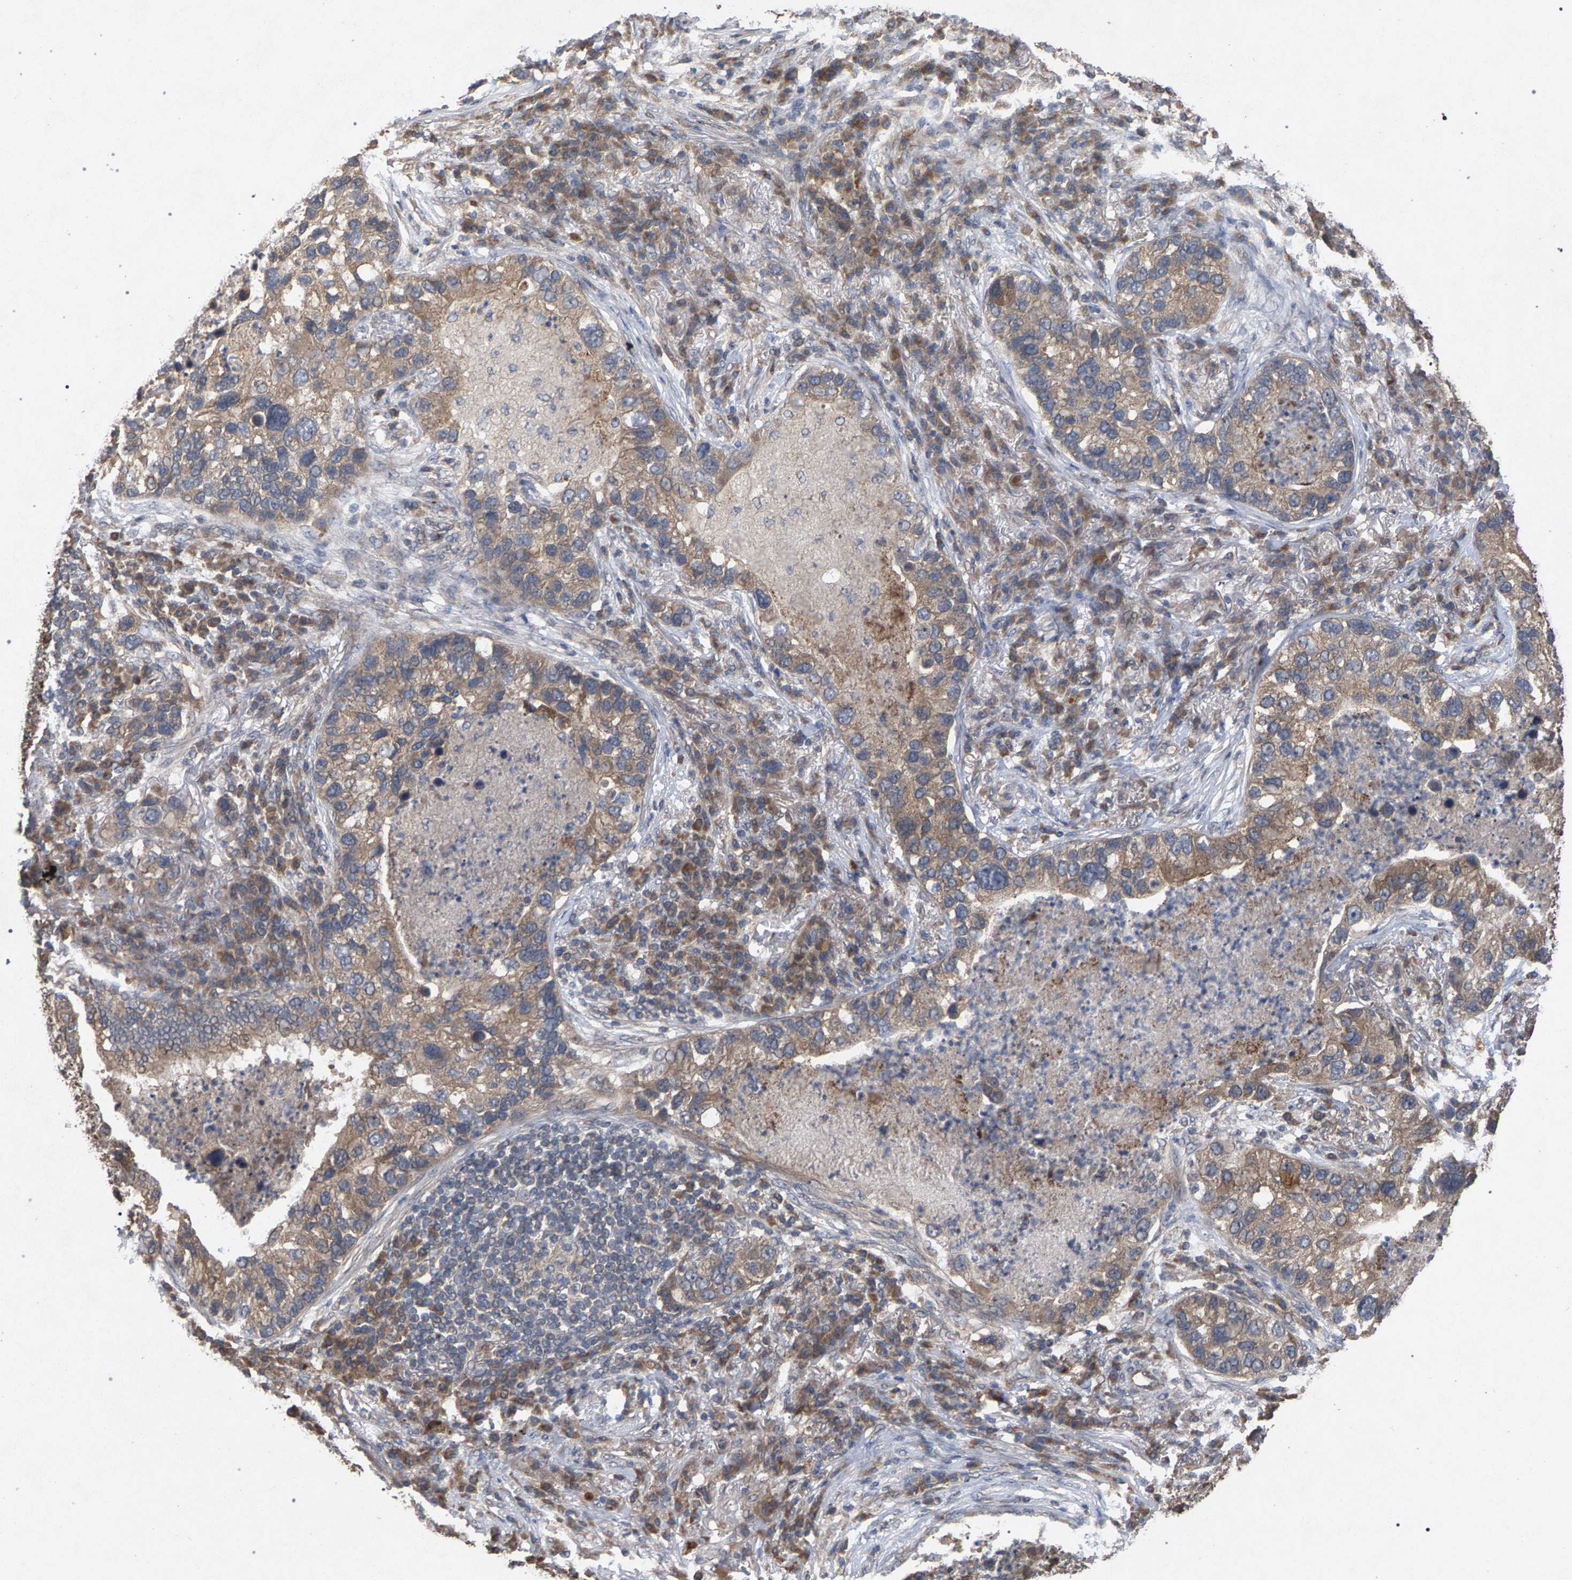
{"staining": {"intensity": "weak", "quantity": ">75%", "location": "cytoplasmic/membranous"}, "tissue": "lung cancer", "cell_type": "Tumor cells", "image_type": "cancer", "snomed": [{"axis": "morphology", "description": "Normal tissue, NOS"}, {"axis": "morphology", "description": "Adenocarcinoma, NOS"}, {"axis": "topography", "description": "Bronchus"}, {"axis": "topography", "description": "Lung"}], "caption": "Human lung cancer (adenocarcinoma) stained with a protein marker demonstrates weak staining in tumor cells.", "gene": "SLC4A4", "patient": {"sex": "male", "age": 54}}